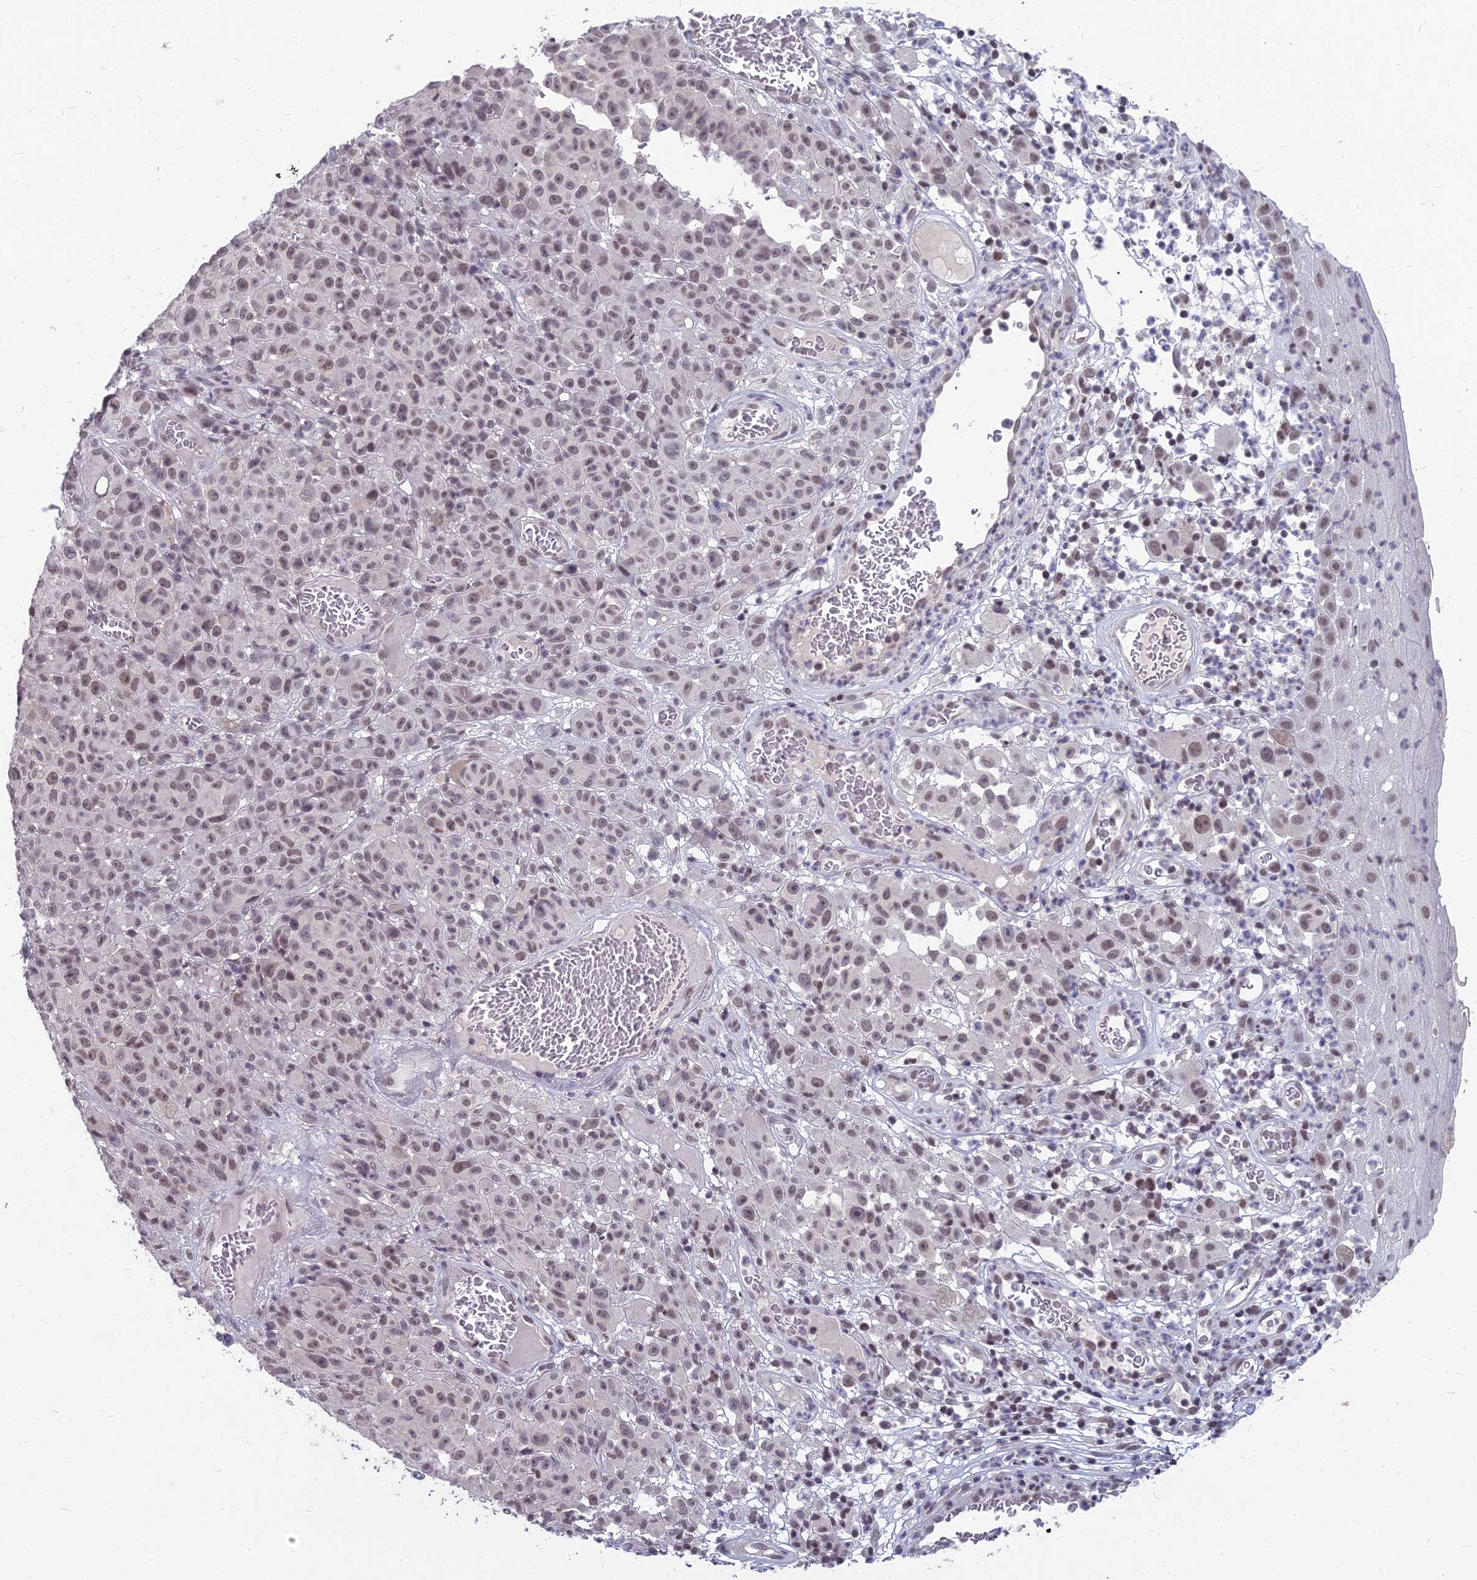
{"staining": {"intensity": "moderate", "quantity": "25%-75%", "location": "nuclear"}, "tissue": "melanoma", "cell_type": "Tumor cells", "image_type": "cancer", "snomed": [{"axis": "morphology", "description": "Malignant melanoma, NOS"}, {"axis": "topography", "description": "Skin"}], "caption": "The micrograph shows a brown stain indicating the presence of a protein in the nuclear of tumor cells in malignant melanoma.", "gene": "KAT7", "patient": {"sex": "female", "age": 82}}